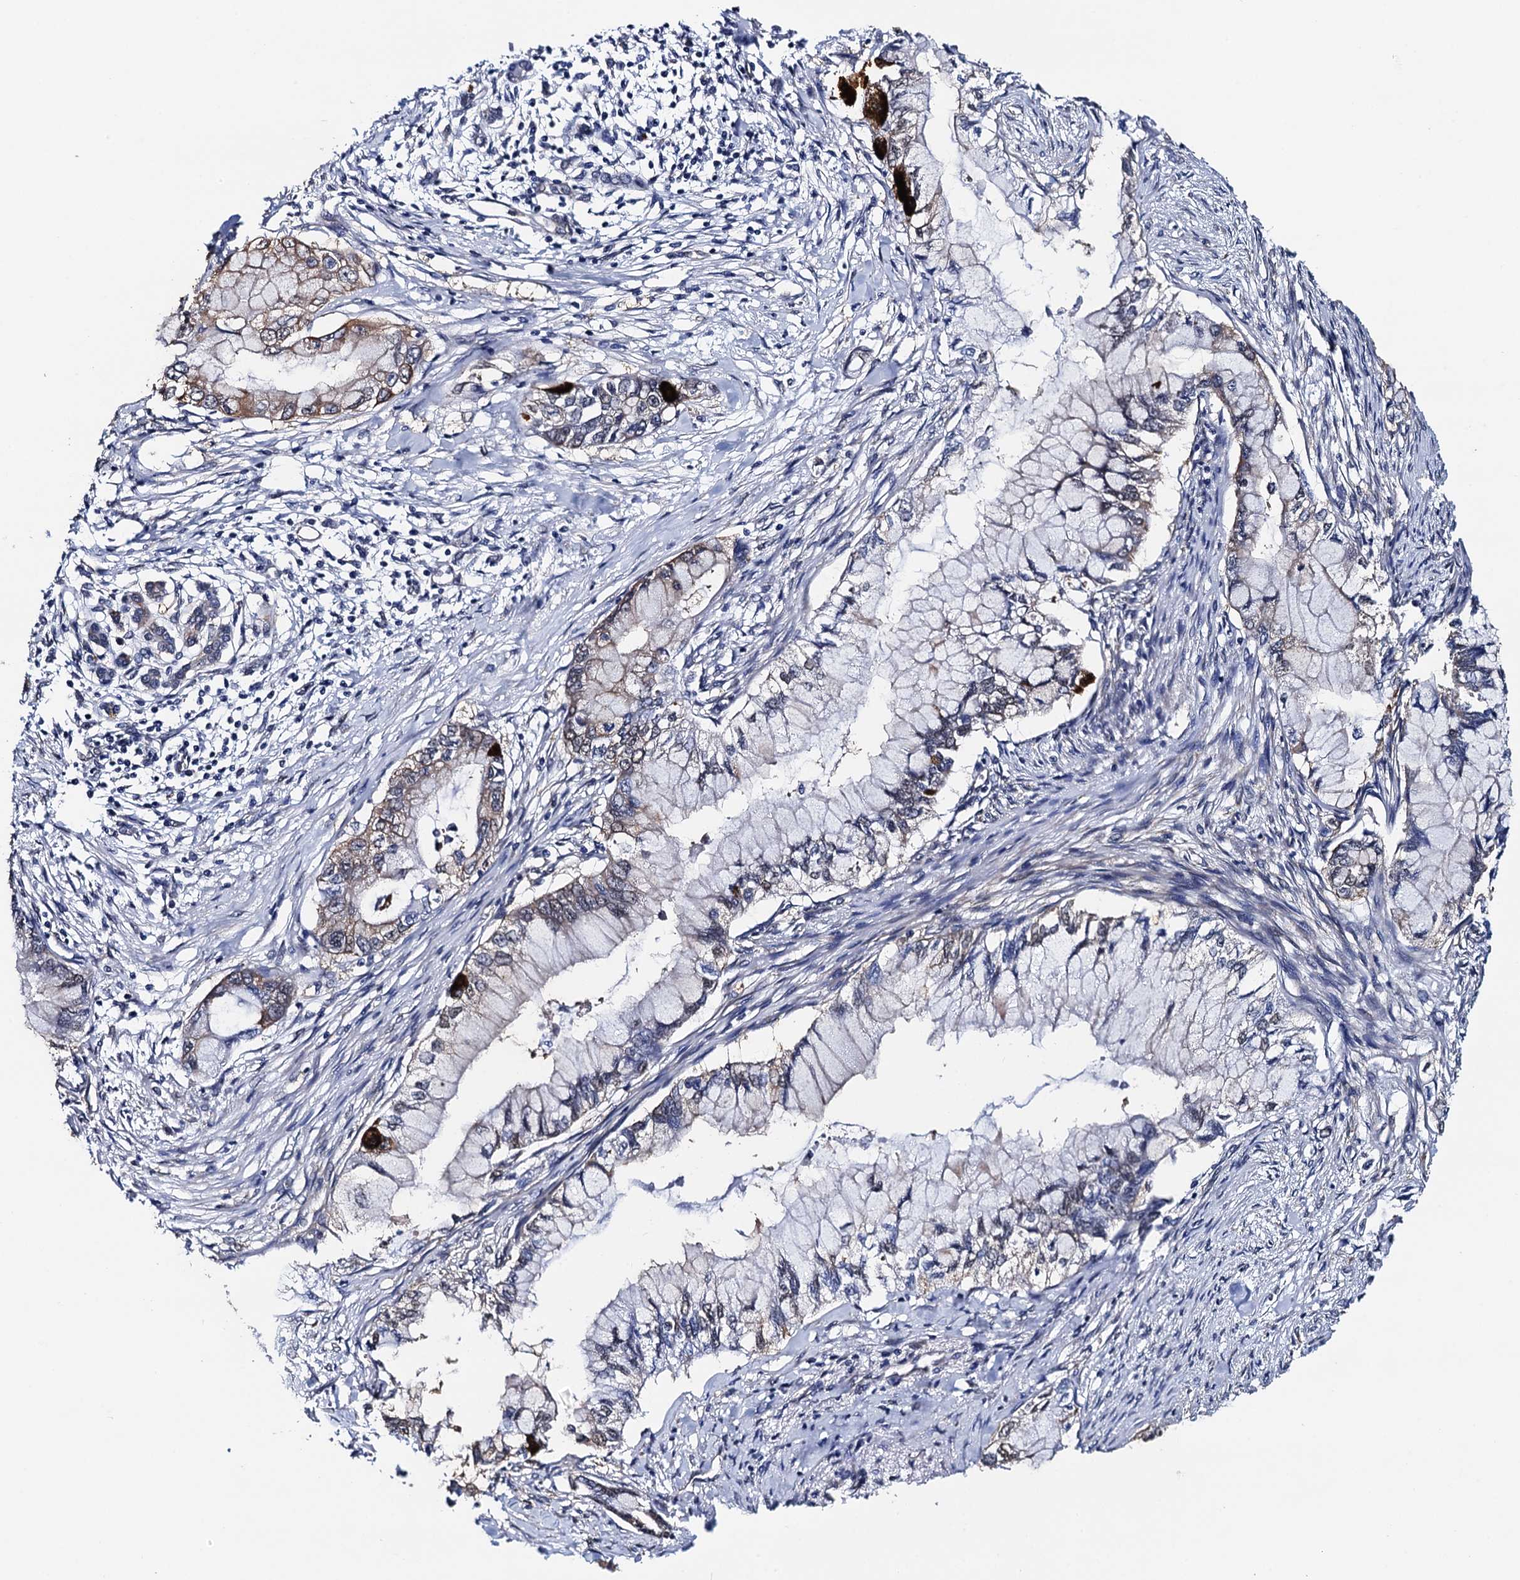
{"staining": {"intensity": "strong", "quantity": "<25%", "location": "cytoplasmic/membranous"}, "tissue": "pancreatic cancer", "cell_type": "Tumor cells", "image_type": "cancer", "snomed": [{"axis": "morphology", "description": "Adenocarcinoma, NOS"}, {"axis": "topography", "description": "Pancreas"}], "caption": "Brown immunohistochemical staining in human pancreatic cancer (adenocarcinoma) shows strong cytoplasmic/membranous expression in about <25% of tumor cells. (DAB IHC with brightfield microscopy, high magnification).", "gene": "PTCD3", "patient": {"sex": "male", "age": 48}}